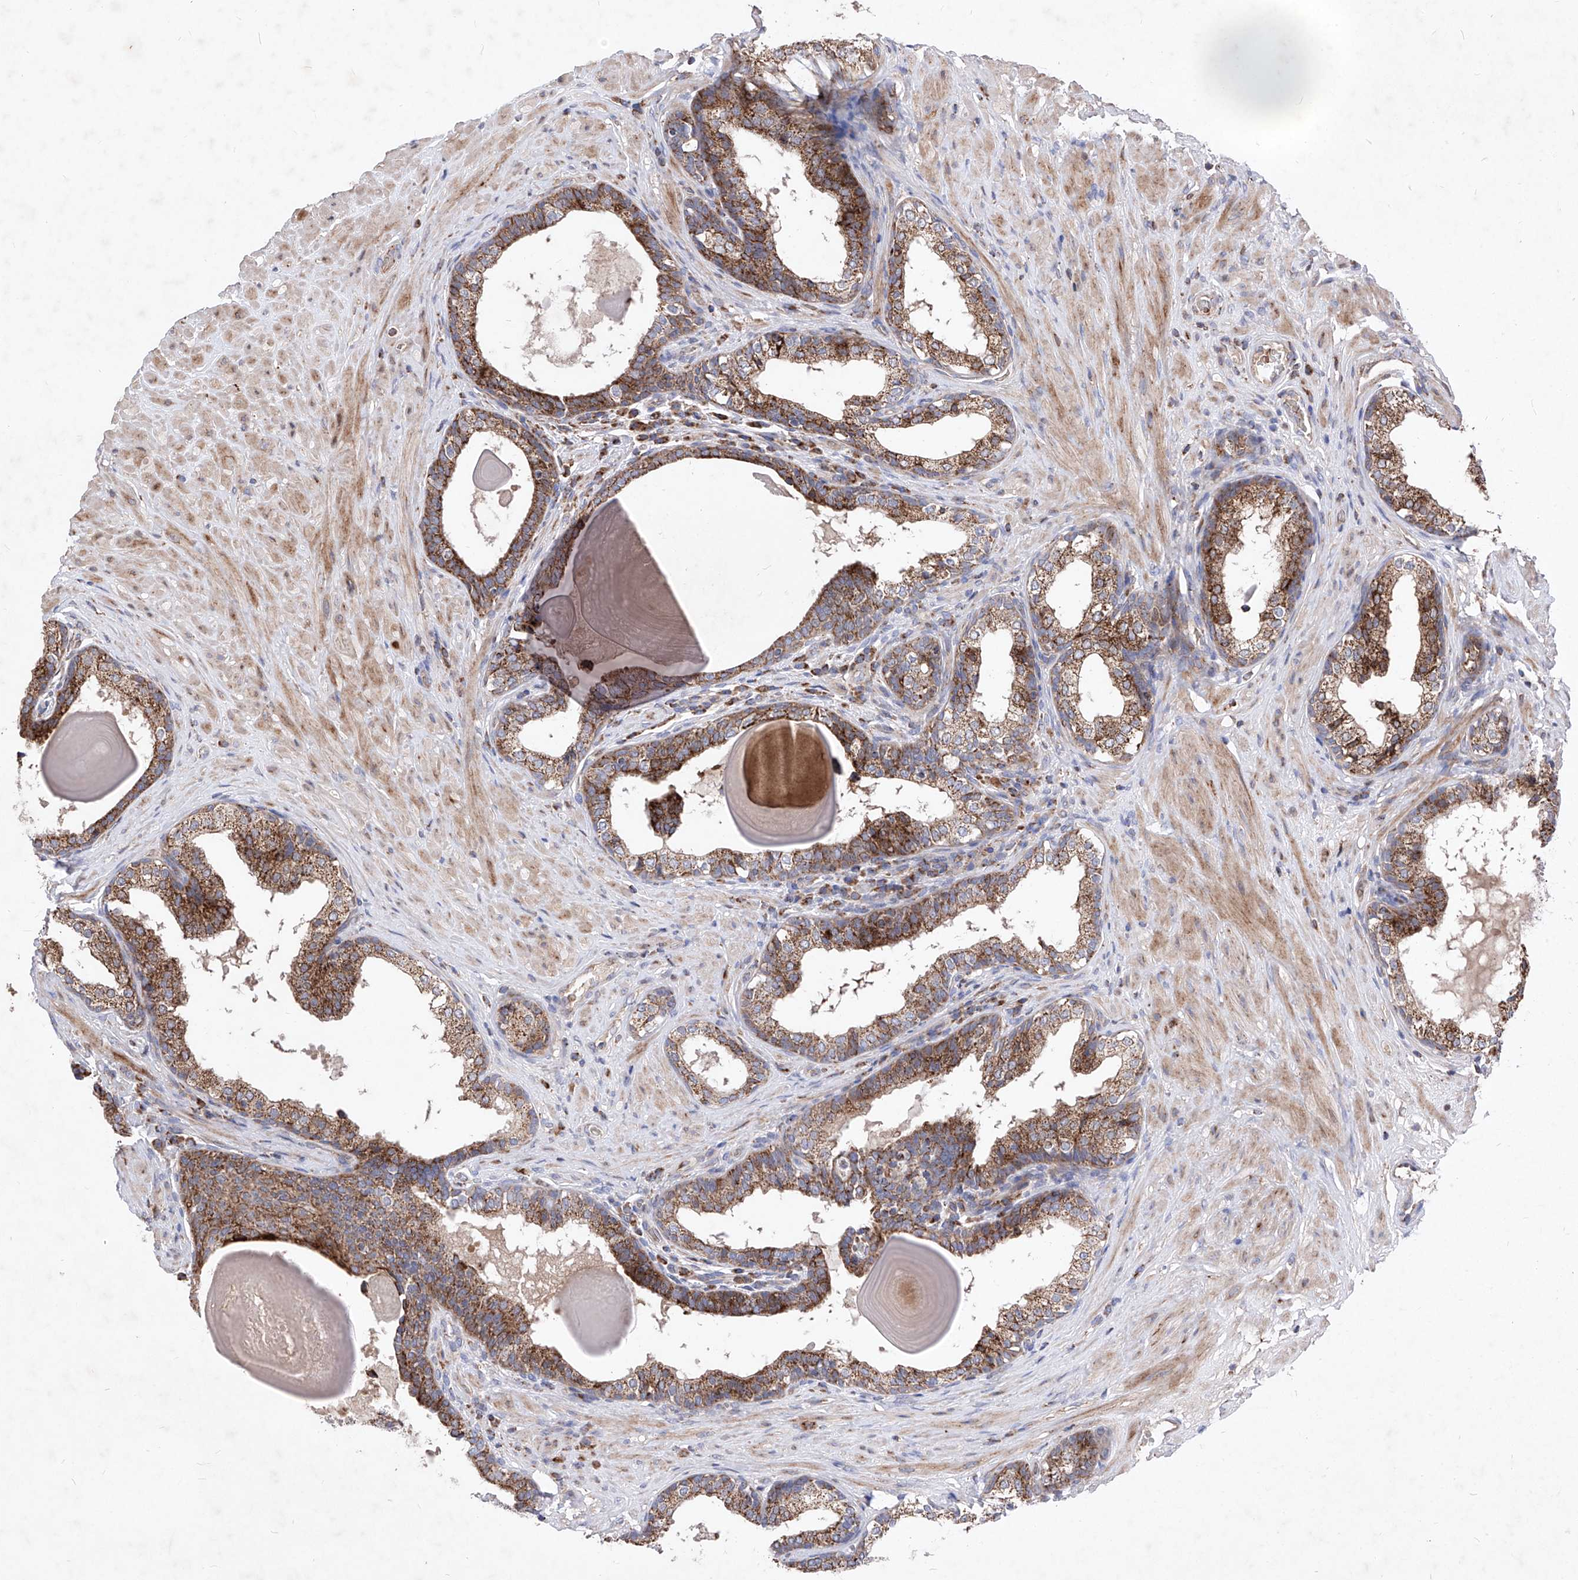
{"staining": {"intensity": "strong", "quantity": ">75%", "location": "cytoplasmic/membranous"}, "tissue": "prostate cancer", "cell_type": "Tumor cells", "image_type": "cancer", "snomed": [{"axis": "morphology", "description": "Adenocarcinoma, High grade"}, {"axis": "topography", "description": "Prostate"}], "caption": "Strong cytoplasmic/membranous expression is identified in about >75% of tumor cells in high-grade adenocarcinoma (prostate). The staining was performed using DAB (3,3'-diaminobenzidine) to visualize the protein expression in brown, while the nuclei were stained in blue with hematoxylin (Magnification: 20x).", "gene": "SEMA6A", "patient": {"sex": "male", "age": 56}}